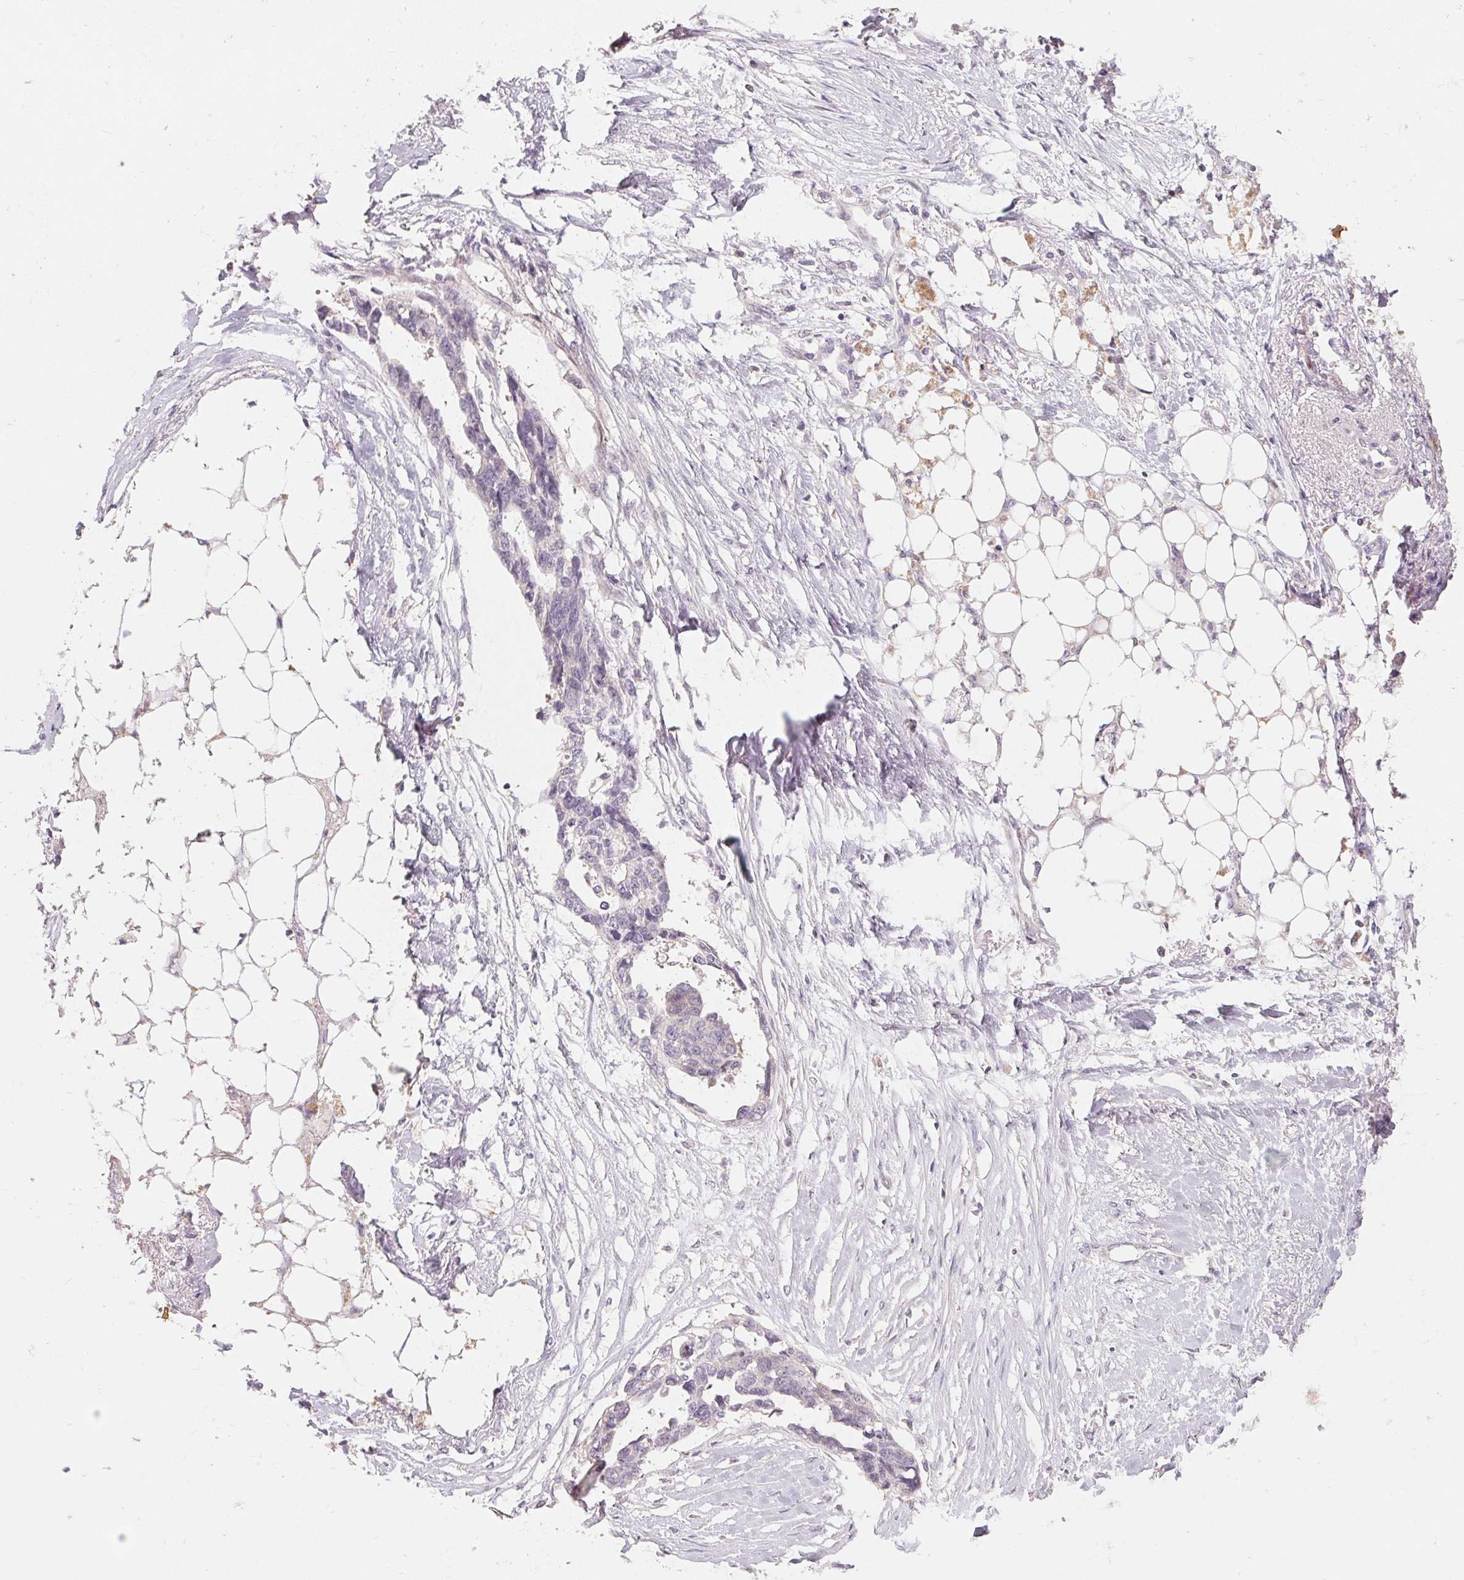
{"staining": {"intensity": "negative", "quantity": "none", "location": "none"}, "tissue": "ovarian cancer", "cell_type": "Tumor cells", "image_type": "cancer", "snomed": [{"axis": "morphology", "description": "Cystadenocarcinoma, serous, NOS"}, {"axis": "topography", "description": "Ovary"}], "caption": "Histopathology image shows no significant protein positivity in tumor cells of serous cystadenocarcinoma (ovarian).", "gene": "TP53AIP1", "patient": {"sex": "female", "age": 69}}